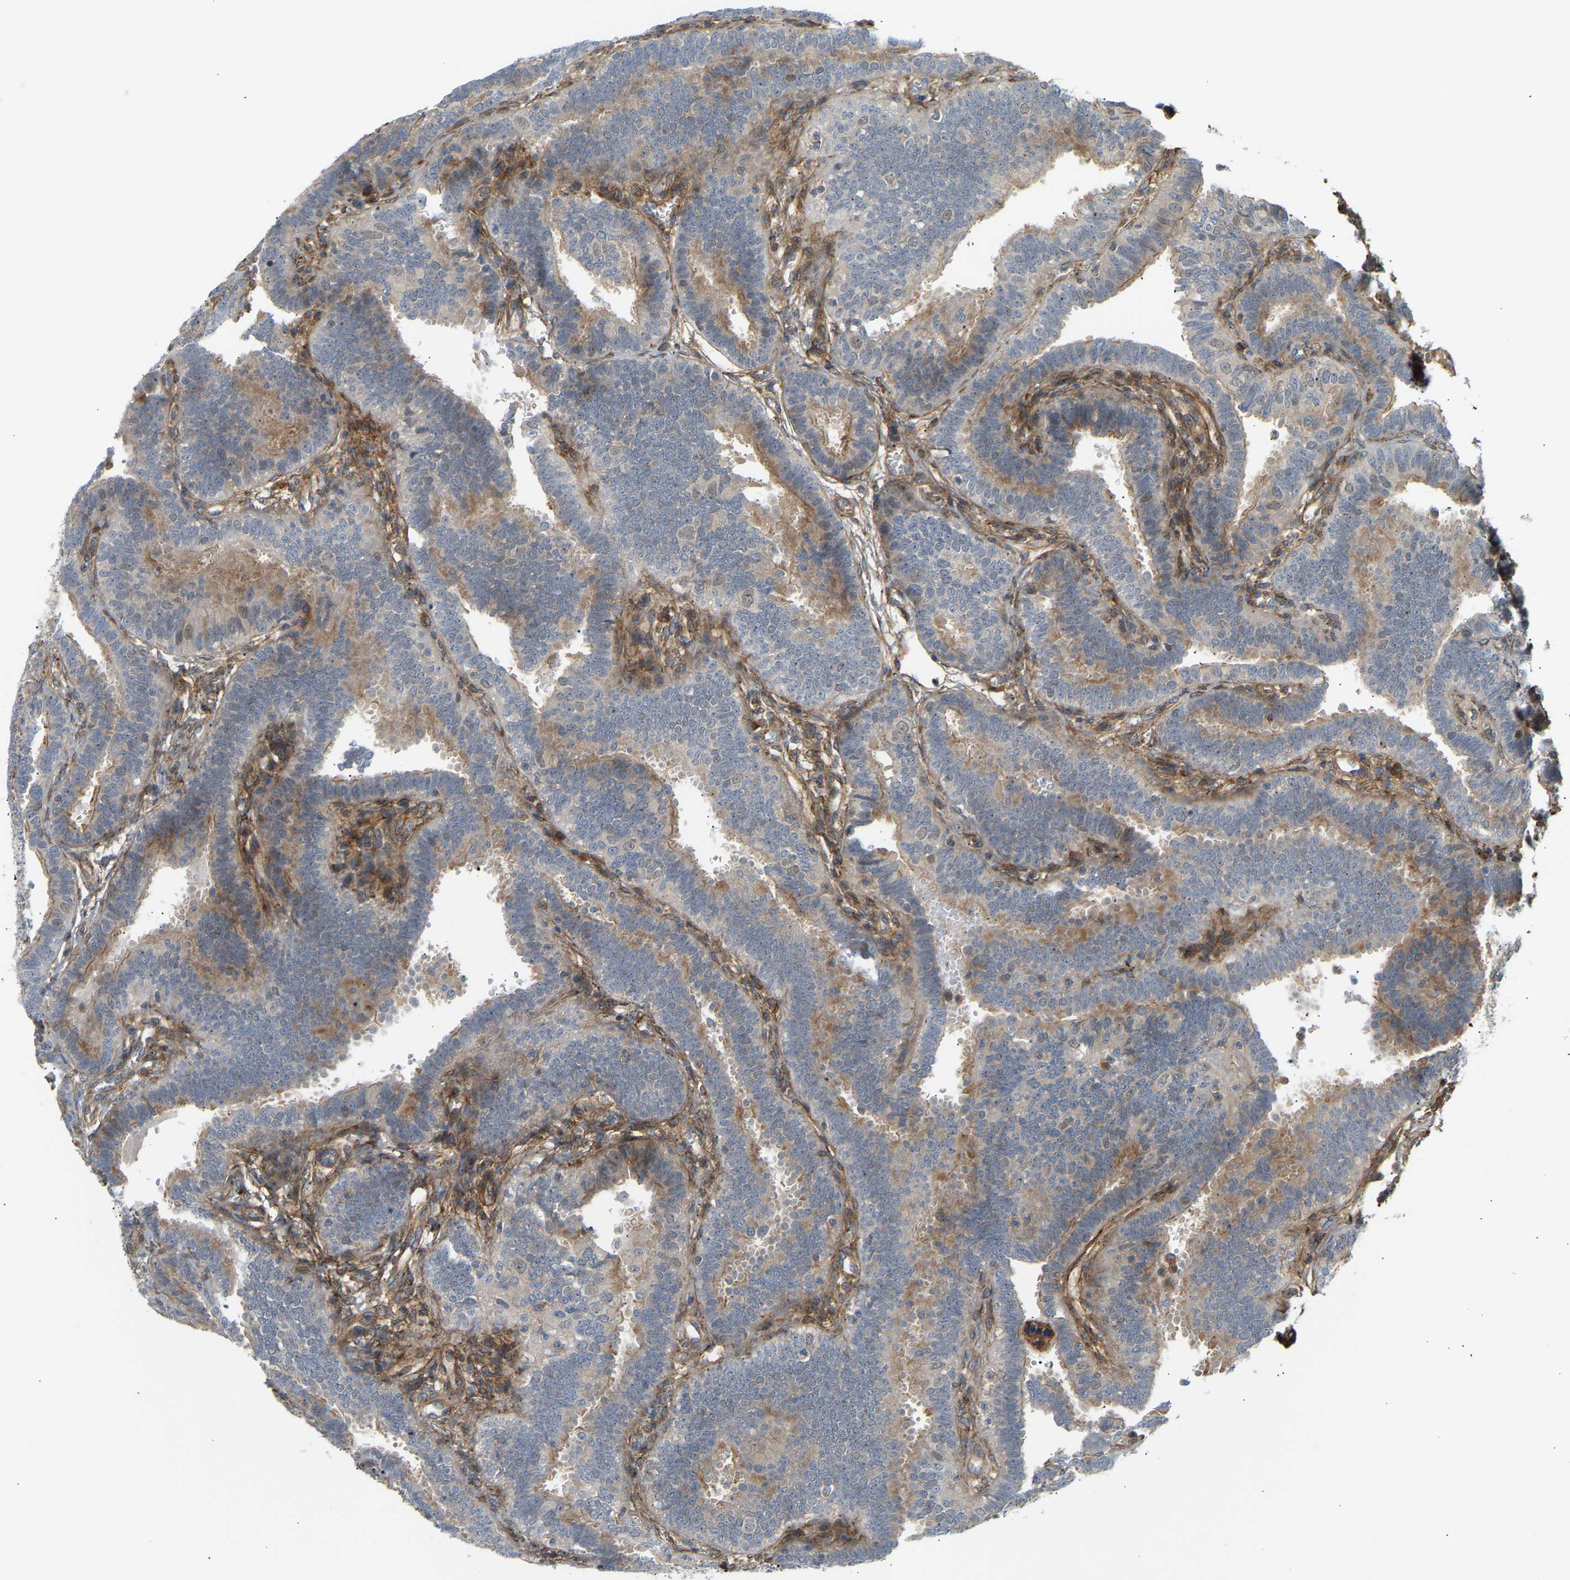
{"staining": {"intensity": "moderate", "quantity": "<25%", "location": "cytoplasmic/membranous"}, "tissue": "fallopian tube", "cell_type": "Glandular cells", "image_type": "normal", "snomed": [{"axis": "morphology", "description": "Normal tissue, NOS"}, {"axis": "topography", "description": "Fallopian tube"}, {"axis": "topography", "description": "Placenta"}], "caption": "Immunohistochemical staining of normal human fallopian tube demonstrates <25% levels of moderate cytoplasmic/membranous protein expression in approximately <25% of glandular cells. The staining was performed using DAB to visualize the protein expression in brown, while the nuclei were stained in blue with hematoxylin (Magnification: 20x).", "gene": "PLCG2", "patient": {"sex": "female", "age": 34}}